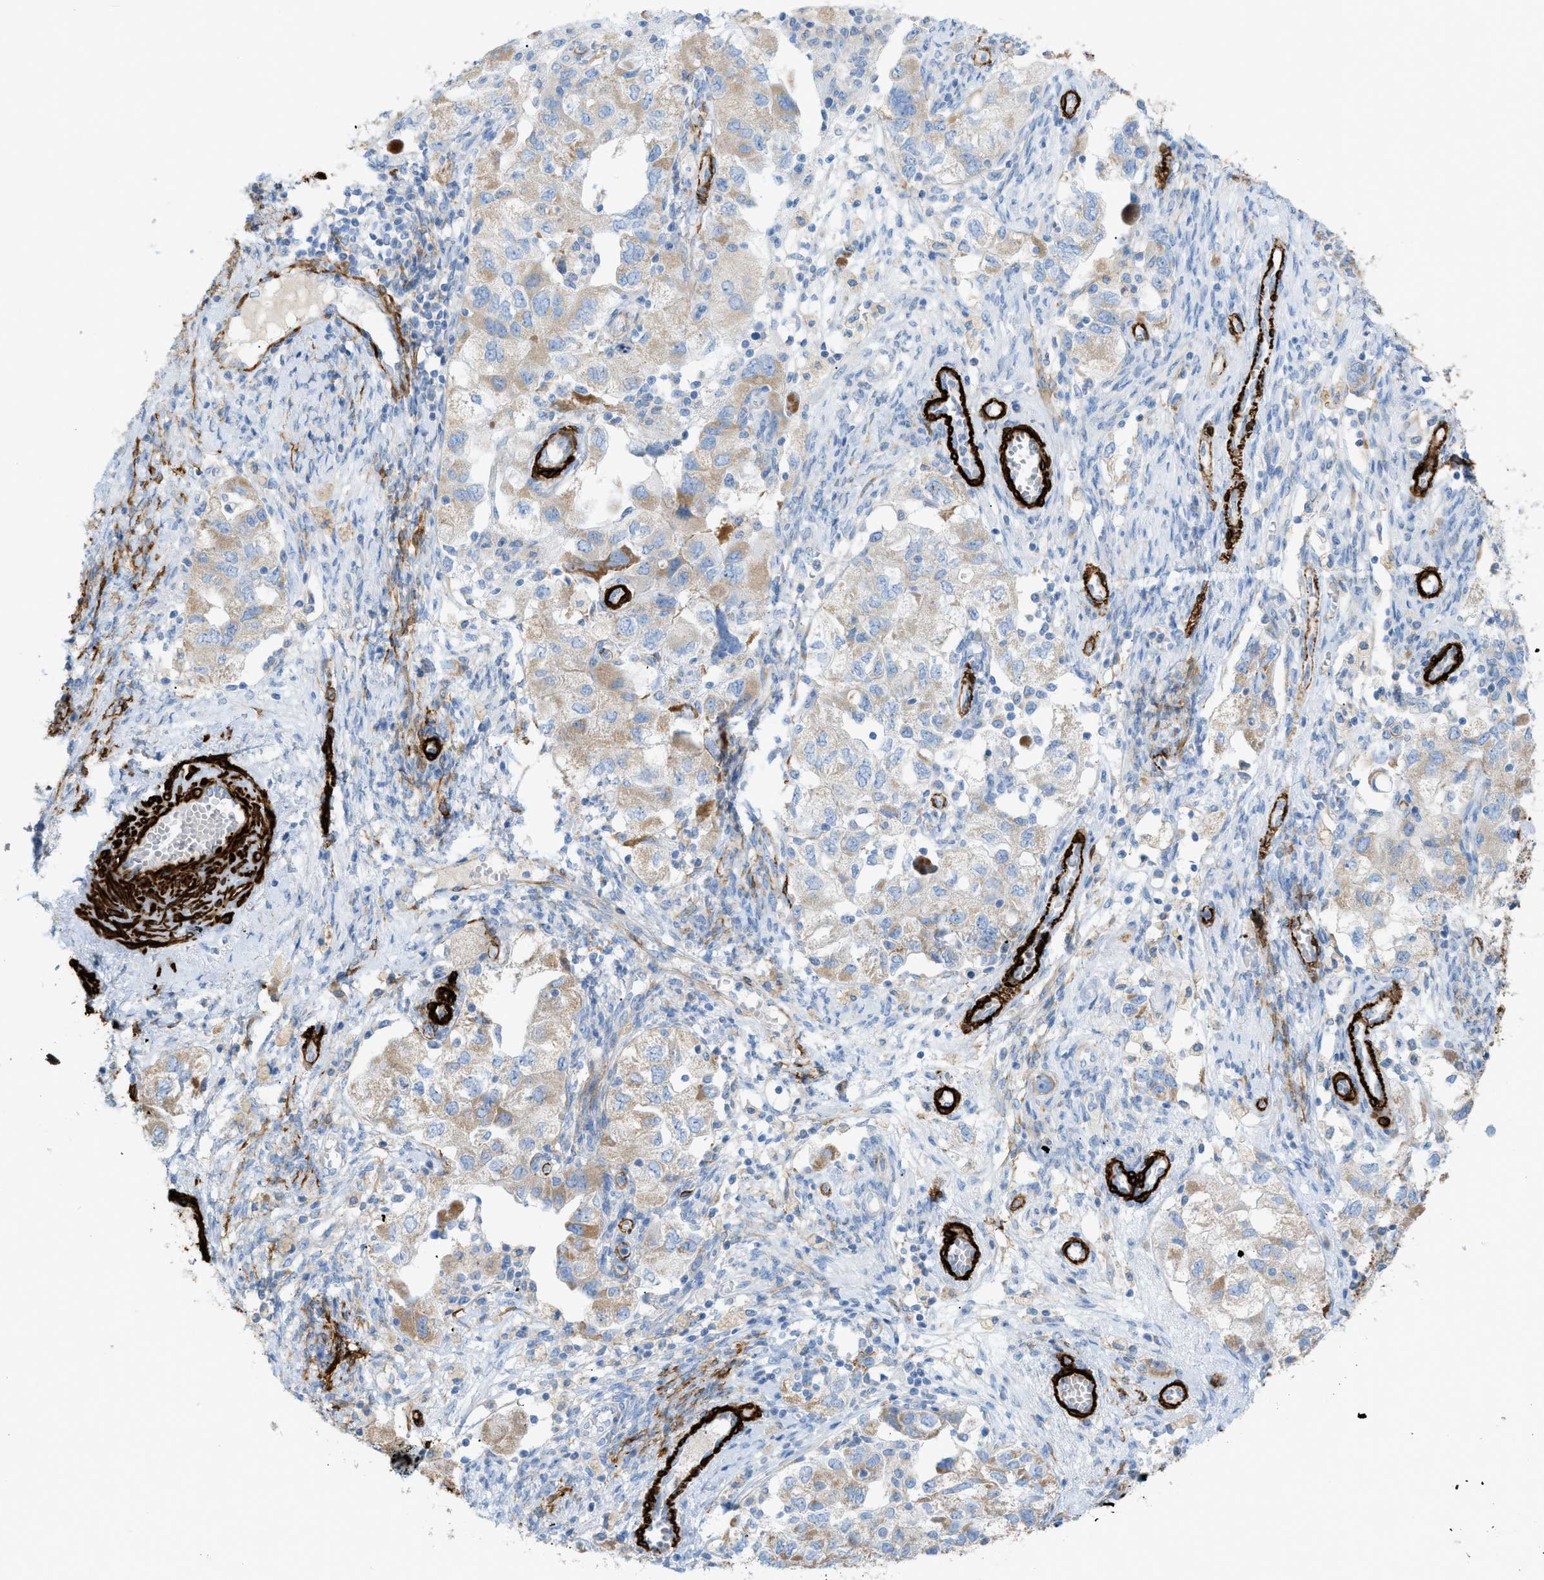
{"staining": {"intensity": "weak", "quantity": ">75%", "location": "cytoplasmic/membranous"}, "tissue": "ovarian cancer", "cell_type": "Tumor cells", "image_type": "cancer", "snomed": [{"axis": "morphology", "description": "Carcinoma, NOS"}, {"axis": "morphology", "description": "Cystadenocarcinoma, serous, NOS"}, {"axis": "topography", "description": "Ovary"}], "caption": "Protein staining of ovarian serous cystadenocarcinoma tissue displays weak cytoplasmic/membranous expression in about >75% of tumor cells.", "gene": "MYH11", "patient": {"sex": "female", "age": 69}}